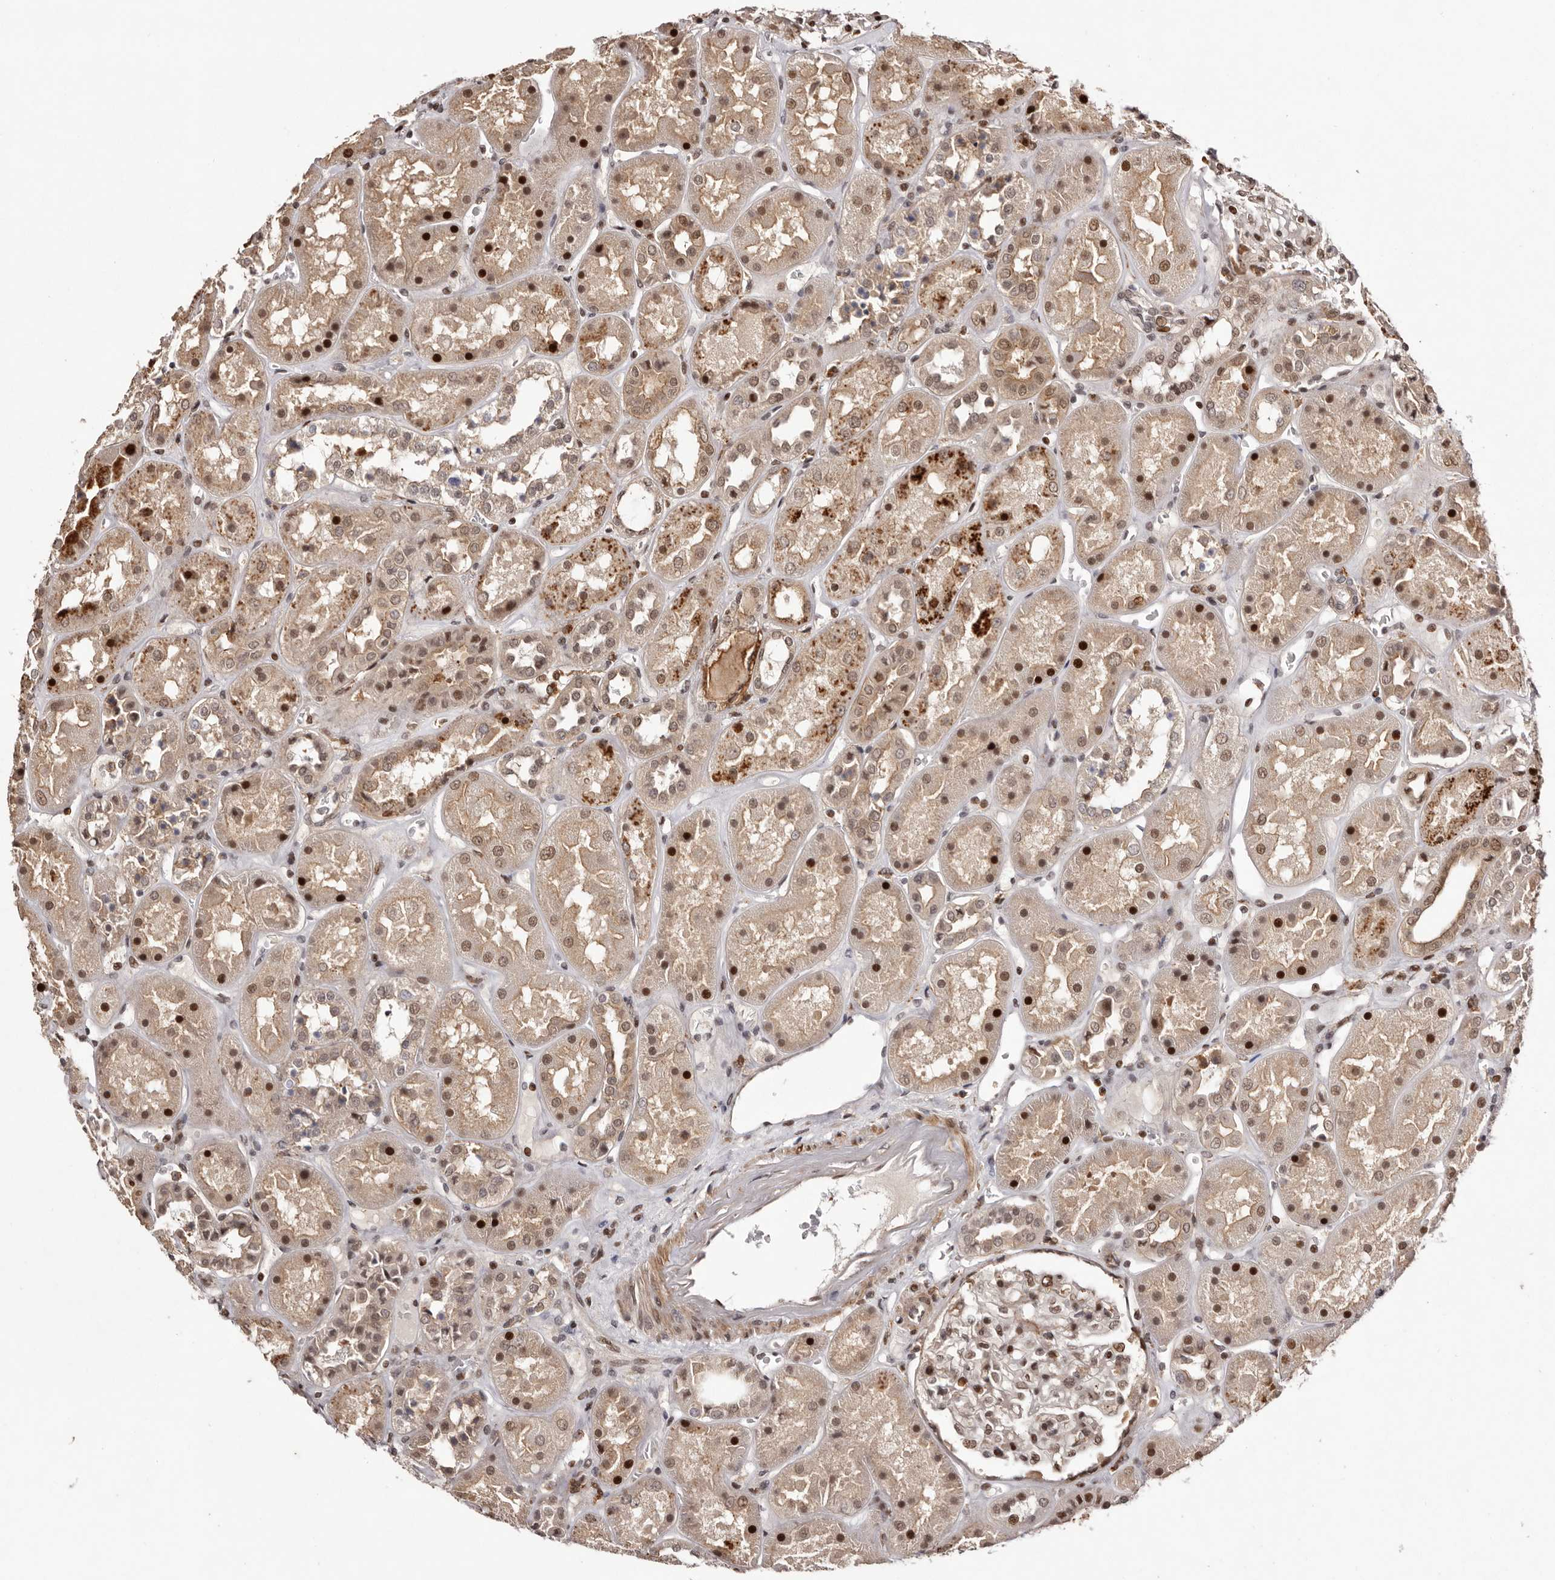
{"staining": {"intensity": "moderate", "quantity": "25%-75%", "location": "cytoplasmic/membranous,nuclear"}, "tissue": "kidney", "cell_type": "Cells in glomeruli", "image_type": "normal", "snomed": [{"axis": "morphology", "description": "Normal tissue, NOS"}, {"axis": "topography", "description": "Kidney"}], "caption": "Moderate cytoplasmic/membranous,nuclear positivity is seen in approximately 25%-75% of cells in glomeruli in unremarkable kidney. Using DAB (brown) and hematoxylin (blue) stains, captured at high magnification using brightfield microscopy.", "gene": "FBXO5", "patient": {"sex": "male", "age": 70}}